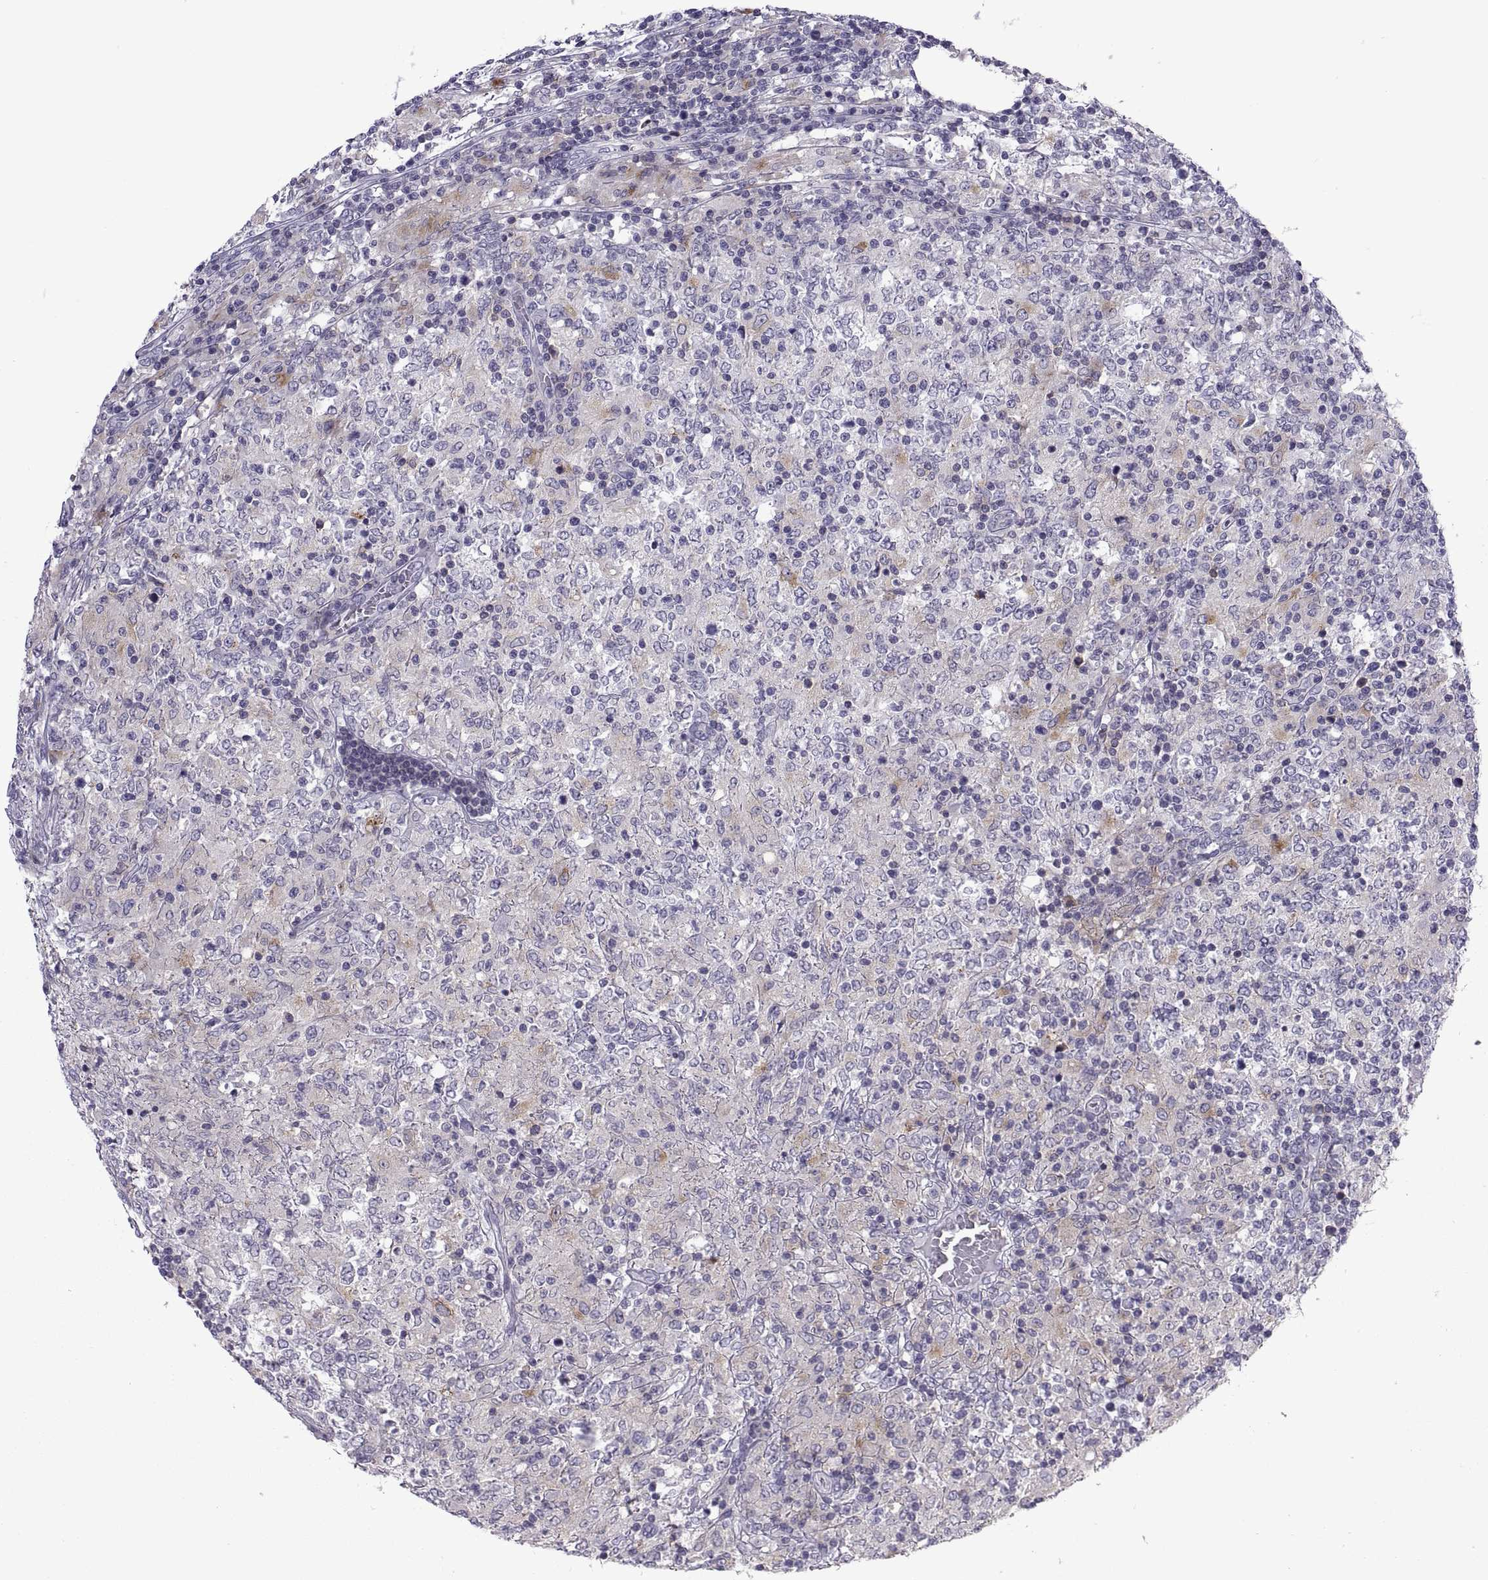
{"staining": {"intensity": "negative", "quantity": "none", "location": "none"}, "tissue": "lymphoma", "cell_type": "Tumor cells", "image_type": "cancer", "snomed": [{"axis": "morphology", "description": "Malignant lymphoma, non-Hodgkin's type, High grade"}, {"axis": "topography", "description": "Lymph node"}], "caption": "The photomicrograph displays no significant staining in tumor cells of malignant lymphoma, non-Hodgkin's type (high-grade).", "gene": "RGS19", "patient": {"sex": "female", "age": 84}}